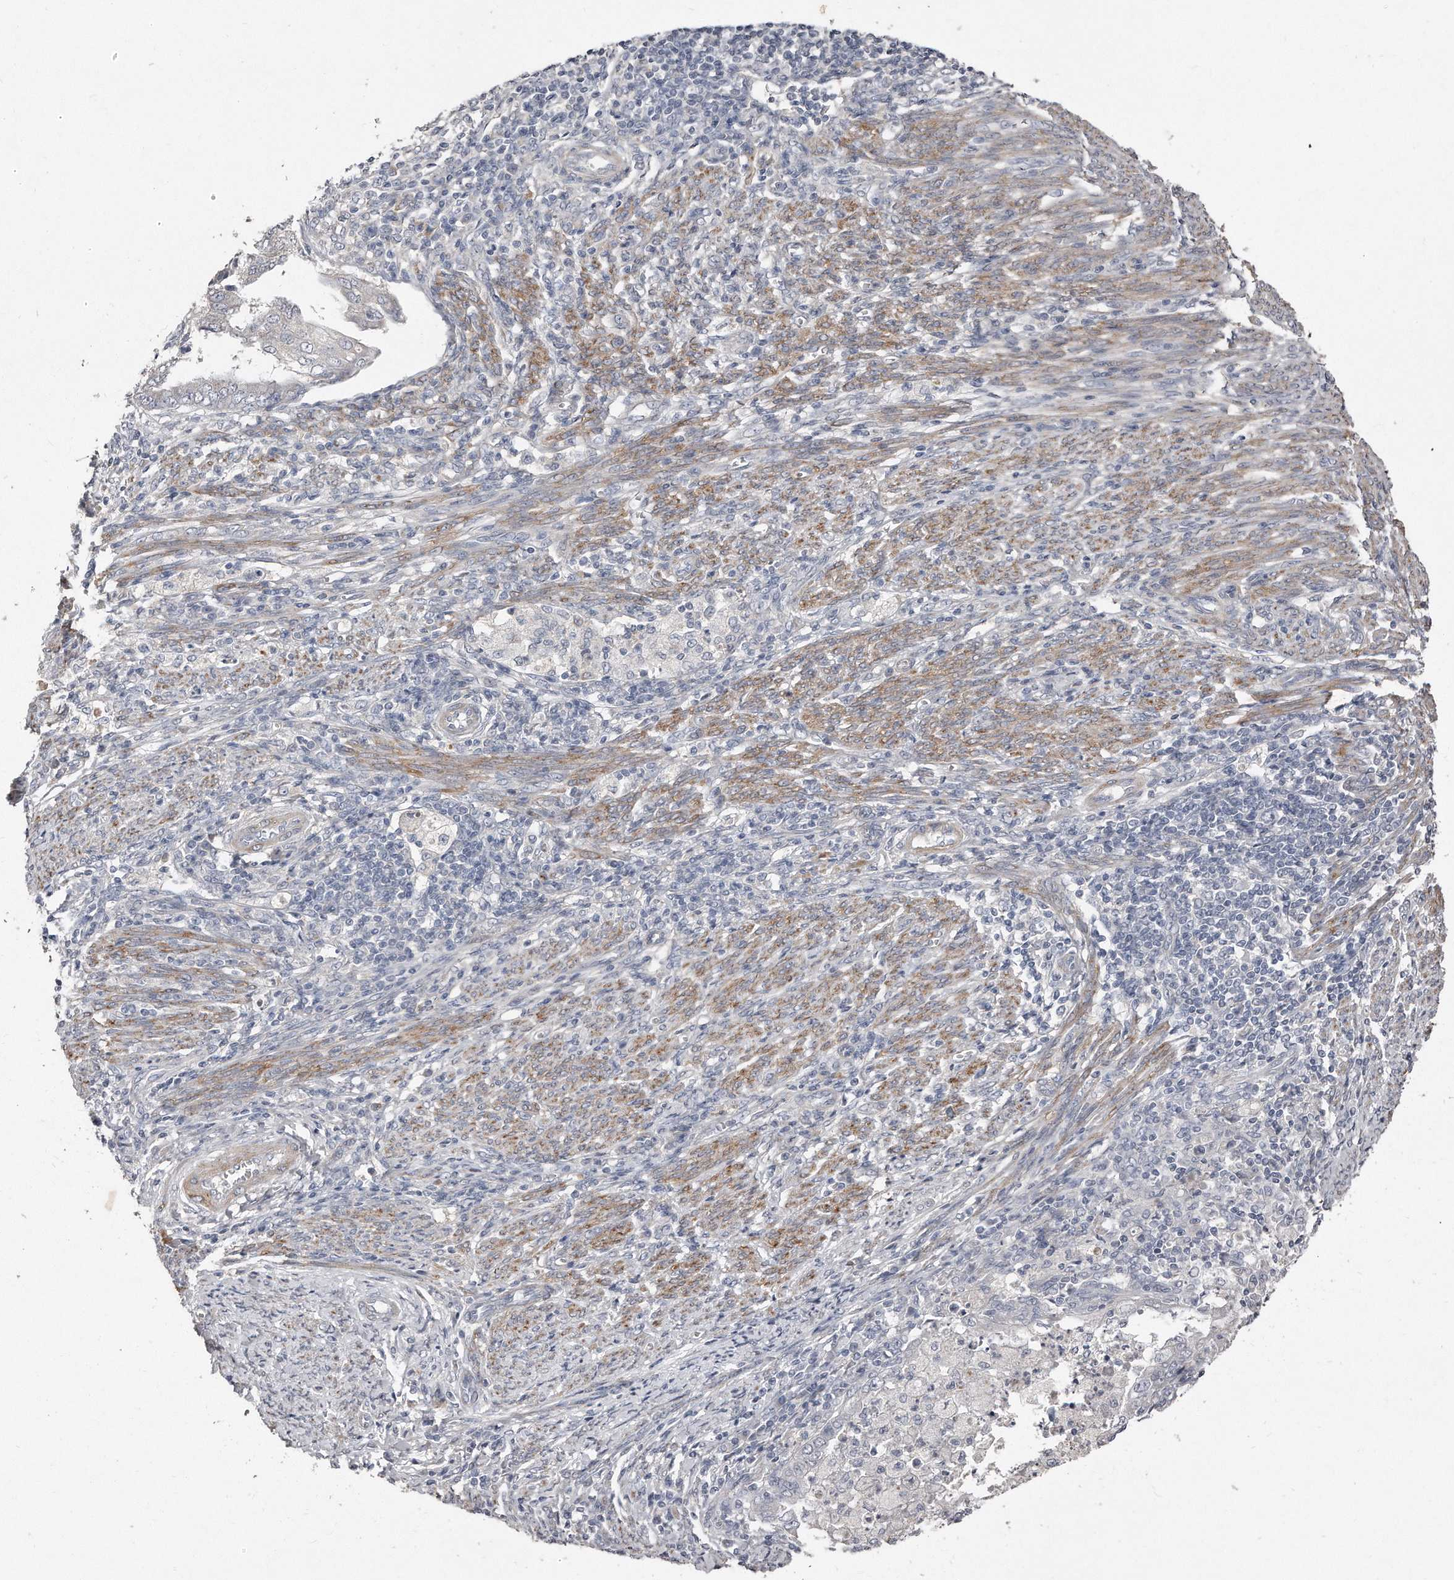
{"staining": {"intensity": "negative", "quantity": "none", "location": "none"}, "tissue": "endometrial cancer", "cell_type": "Tumor cells", "image_type": "cancer", "snomed": [{"axis": "morphology", "description": "Polyp, NOS"}, {"axis": "morphology", "description": "Adenocarcinoma, NOS"}, {"axis": "morphology", "description": "Adenoma, NOS"}, {"axis": "topography", "description": "Endometrium"}], "caption": "There is no significant staining in tumor cells of endometrial cancer. The staining was performed using DAB (3,3'-diaminobenzidine) to visualize the protein expression in brown, while the nuclei were stained in blue with hematoxylin (Magnification: 20x).", "gene": "LMOD1", "patient": {"sex": "female", "age": 79}}